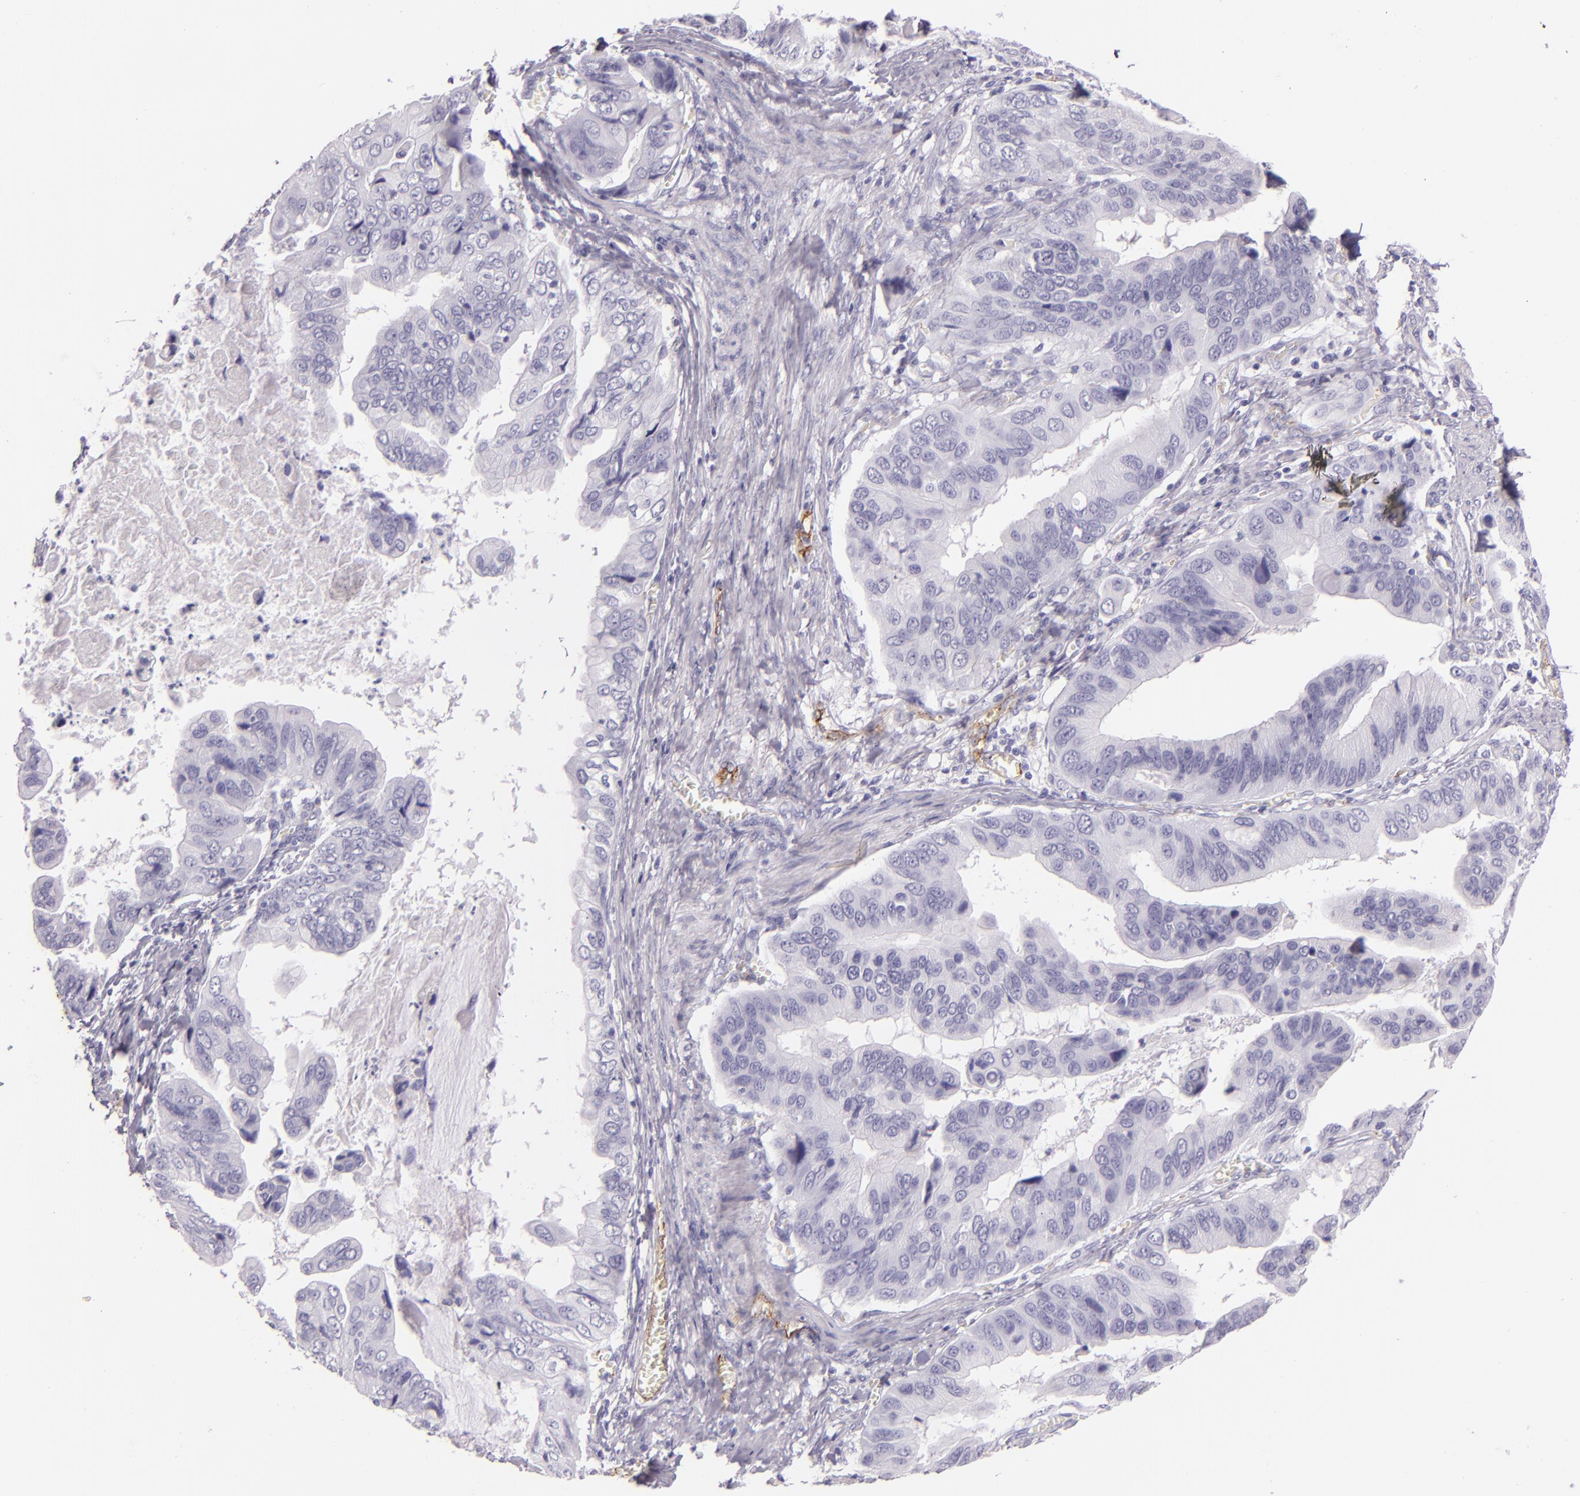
{"staining": {"intensity": "negative", "quantity": "none", "location": "none"}, "tissue": "stomach cancer", "cell_type": "Tumor cells", "image_type": "cancer", "snomed": [{"axis": "morphology", "description": "Adenocarcinoma, NOS"}, {"axis": "topography", "description": "Stomach, upper"}], "caption": "Tumor cells are negative for protein expression in human stomach cancer. (DAB immunohistochemistry (IHC) with hematoxylin counter stain).", "gene": "SELP", "patient": {"sex": "male", "age": 80}}